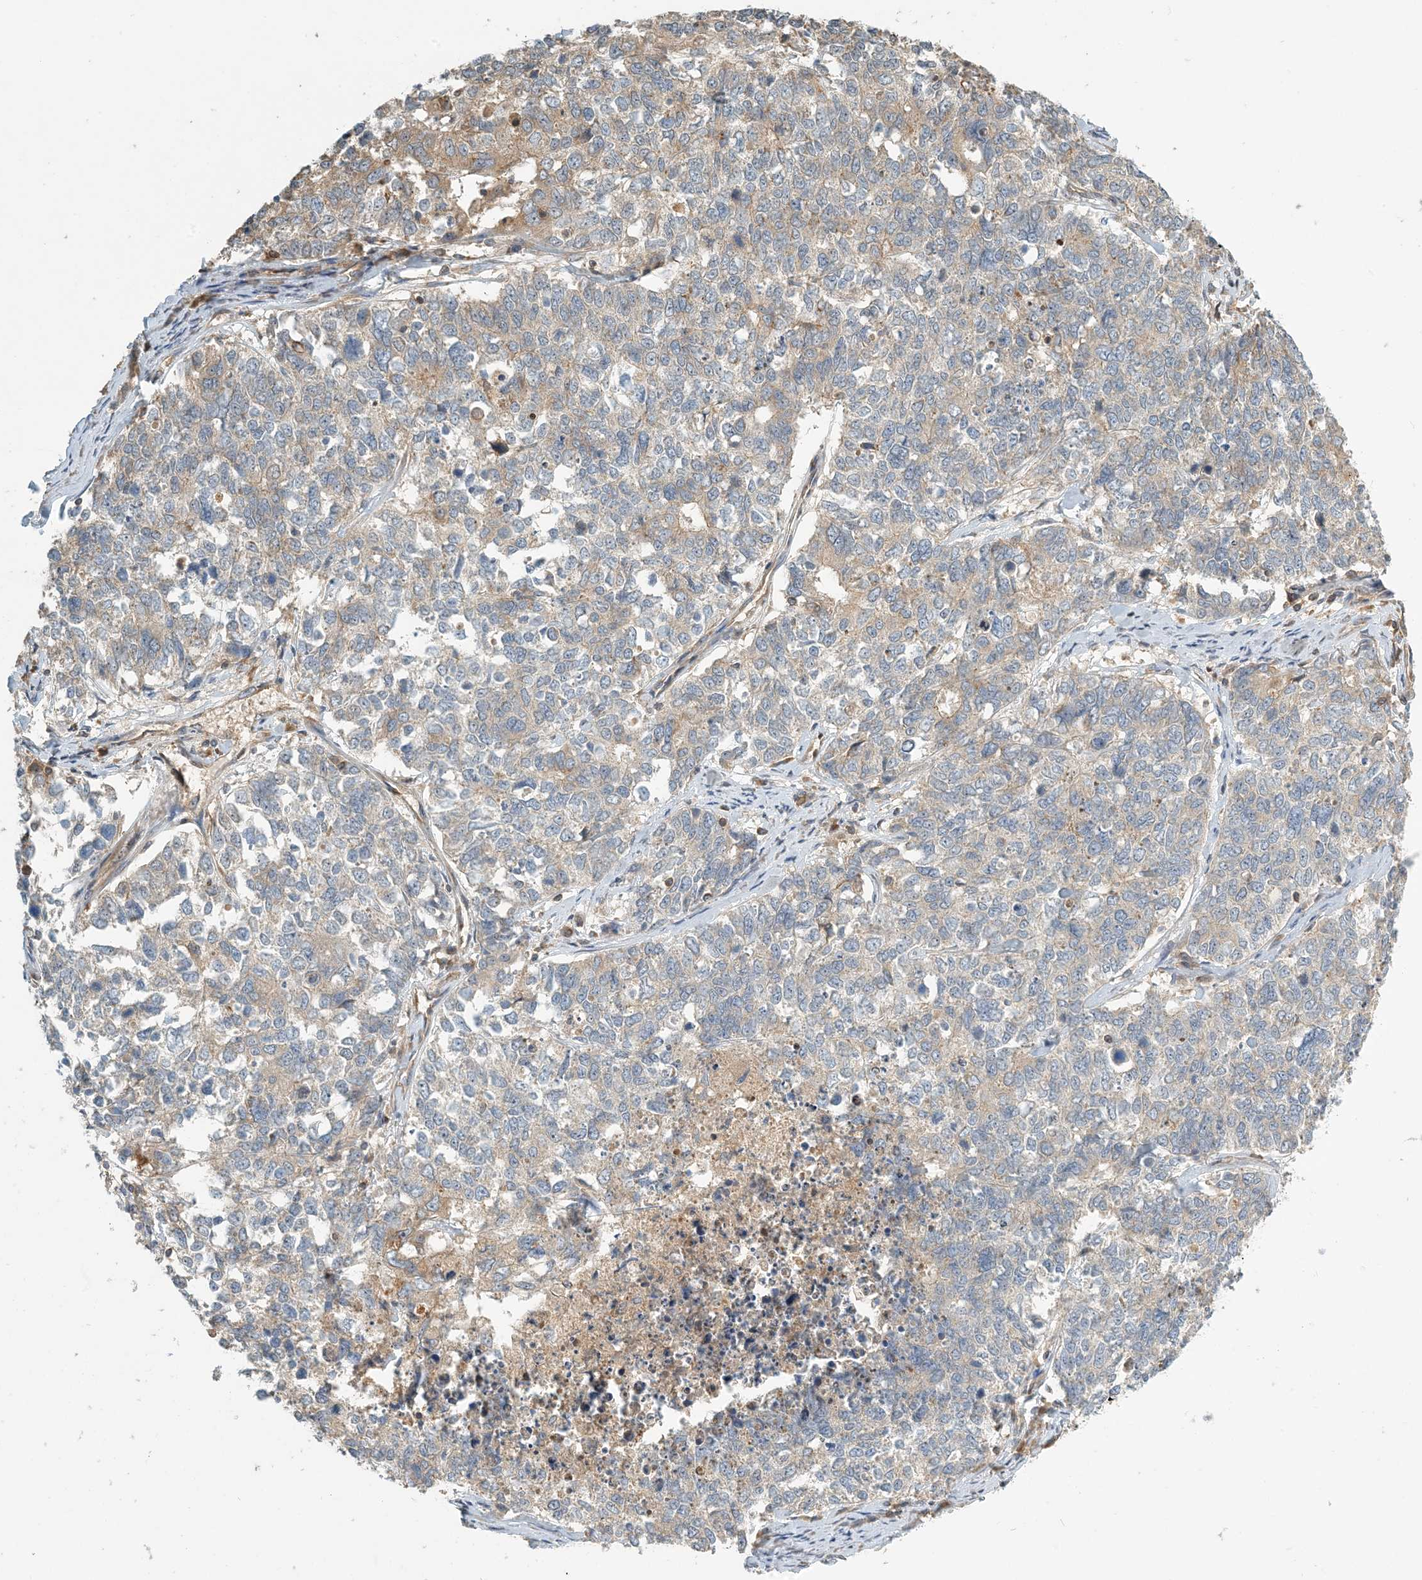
{"staining": {"intensity": "weak", "quantity": "<25%", "location": "cytoplasmic/membranous"}, "tissue": "cervical cancer", "cell_type": "Tumor cells", "image_type": "cancer", "snomed": [{"axis": "morphology", "description": "Squamous cell carcinoma, NOS"}, {"axis": "topography", "description": "Cervix"}], "caption": "Immunohistochemistry photomicrograph of neoplastic tissue: human squamous cell carcinoma (cervical) stained with DAB displays no significant protein positivity in tumor cells. (Immunohistochemistry, brightfield microscopy, high magnification).", "gene": "COLEC11", "patient": {"sex": "female", "age": 63}}